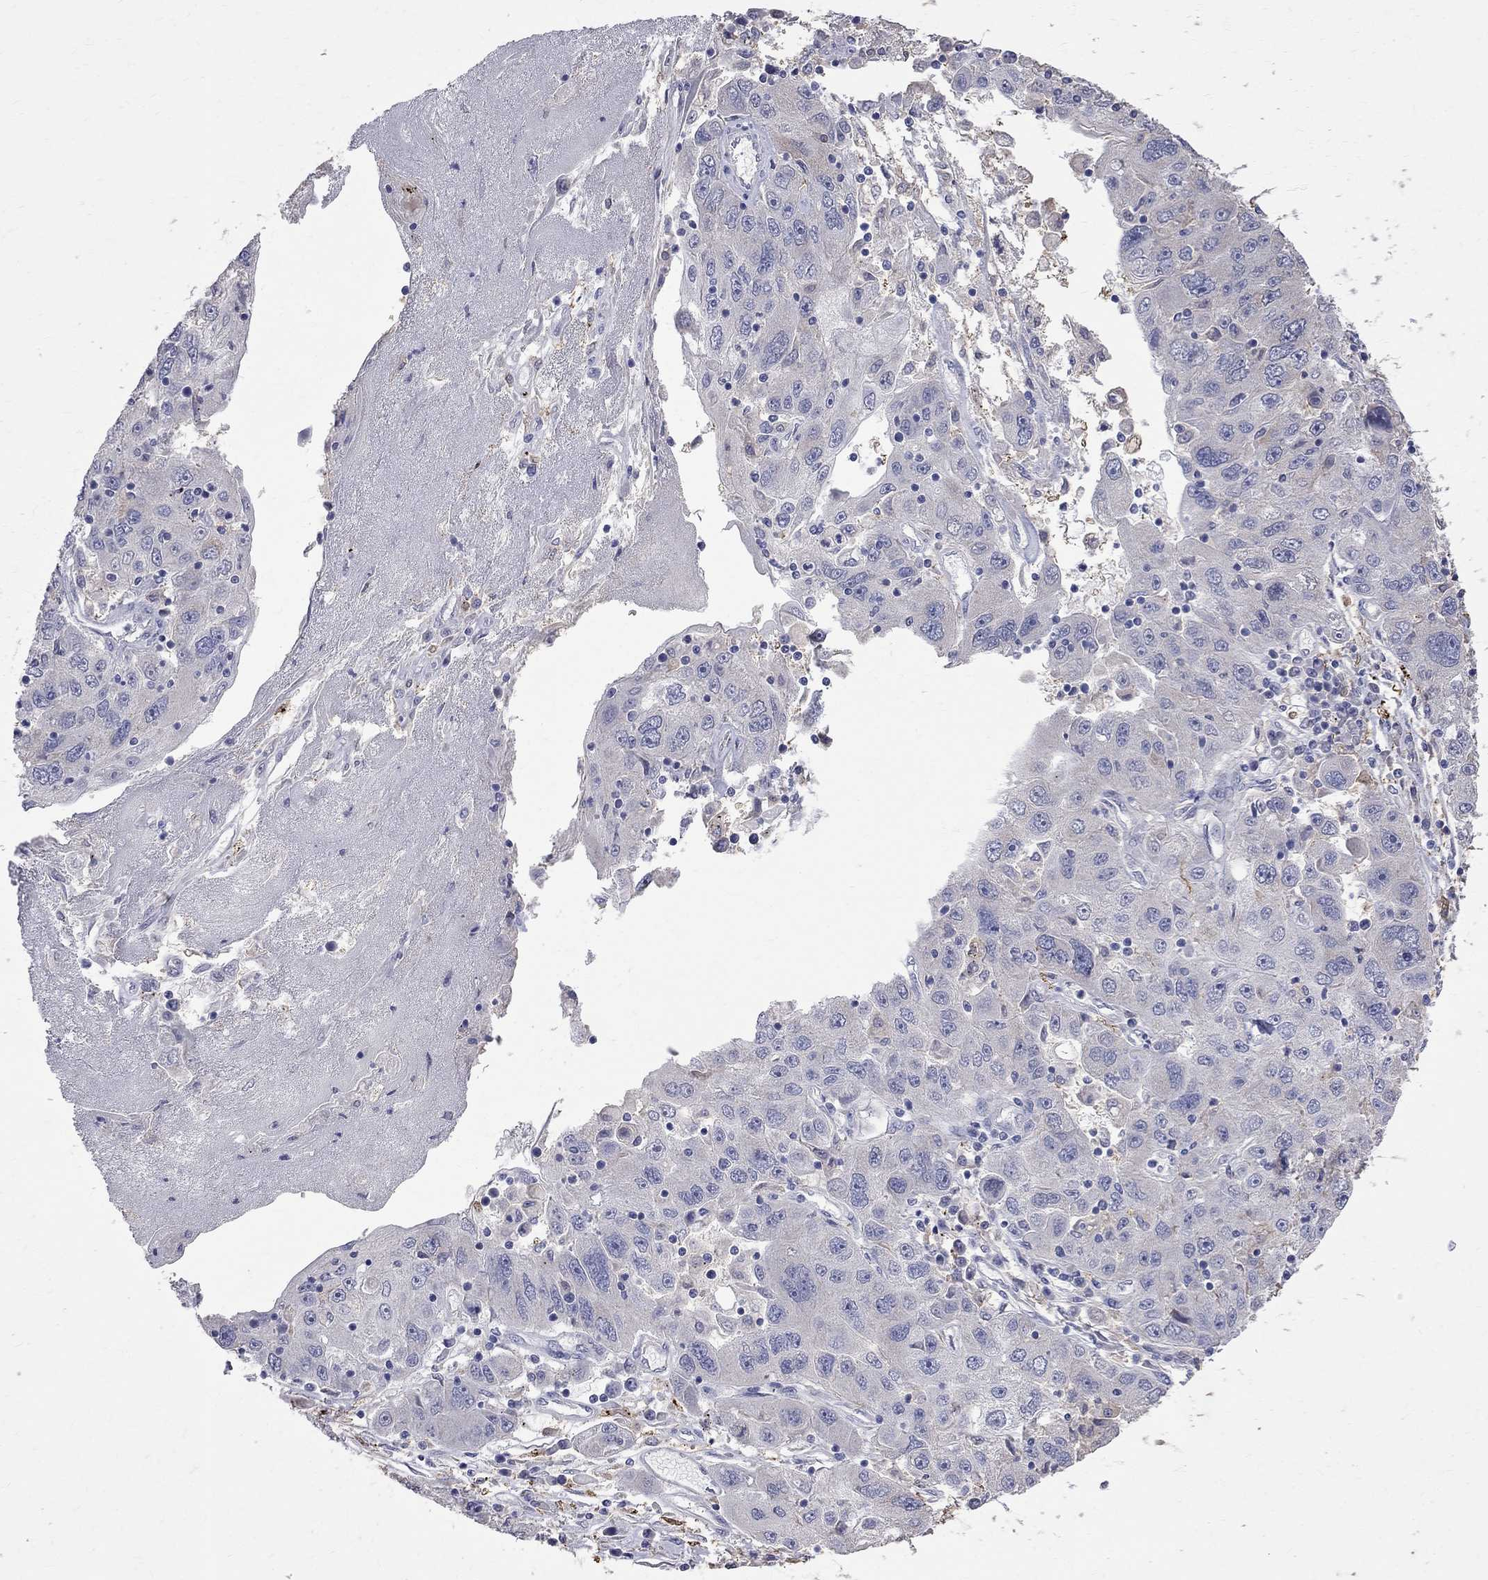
{"staining": {"intensity": "negative", "quantity": "none", "location": "none"}, "tissue": "stomach cancer", "cell_type": "Tumor cells", "image_type": "cancer", "snomed": [{"axis": "morphology", "description": "Adenocarcinoma, NOS"}, {"axis": "topography", "description": "Stomach"}], "caption": "High magnification brightfield microscopy of stomach adenocarcinoma stained with DAB (brown) and counterstained with hematoxylin (blue): tumor cells show no significant expression.", "gene": "CKAP2", "patient": {"sex": "male", "age": 56}}